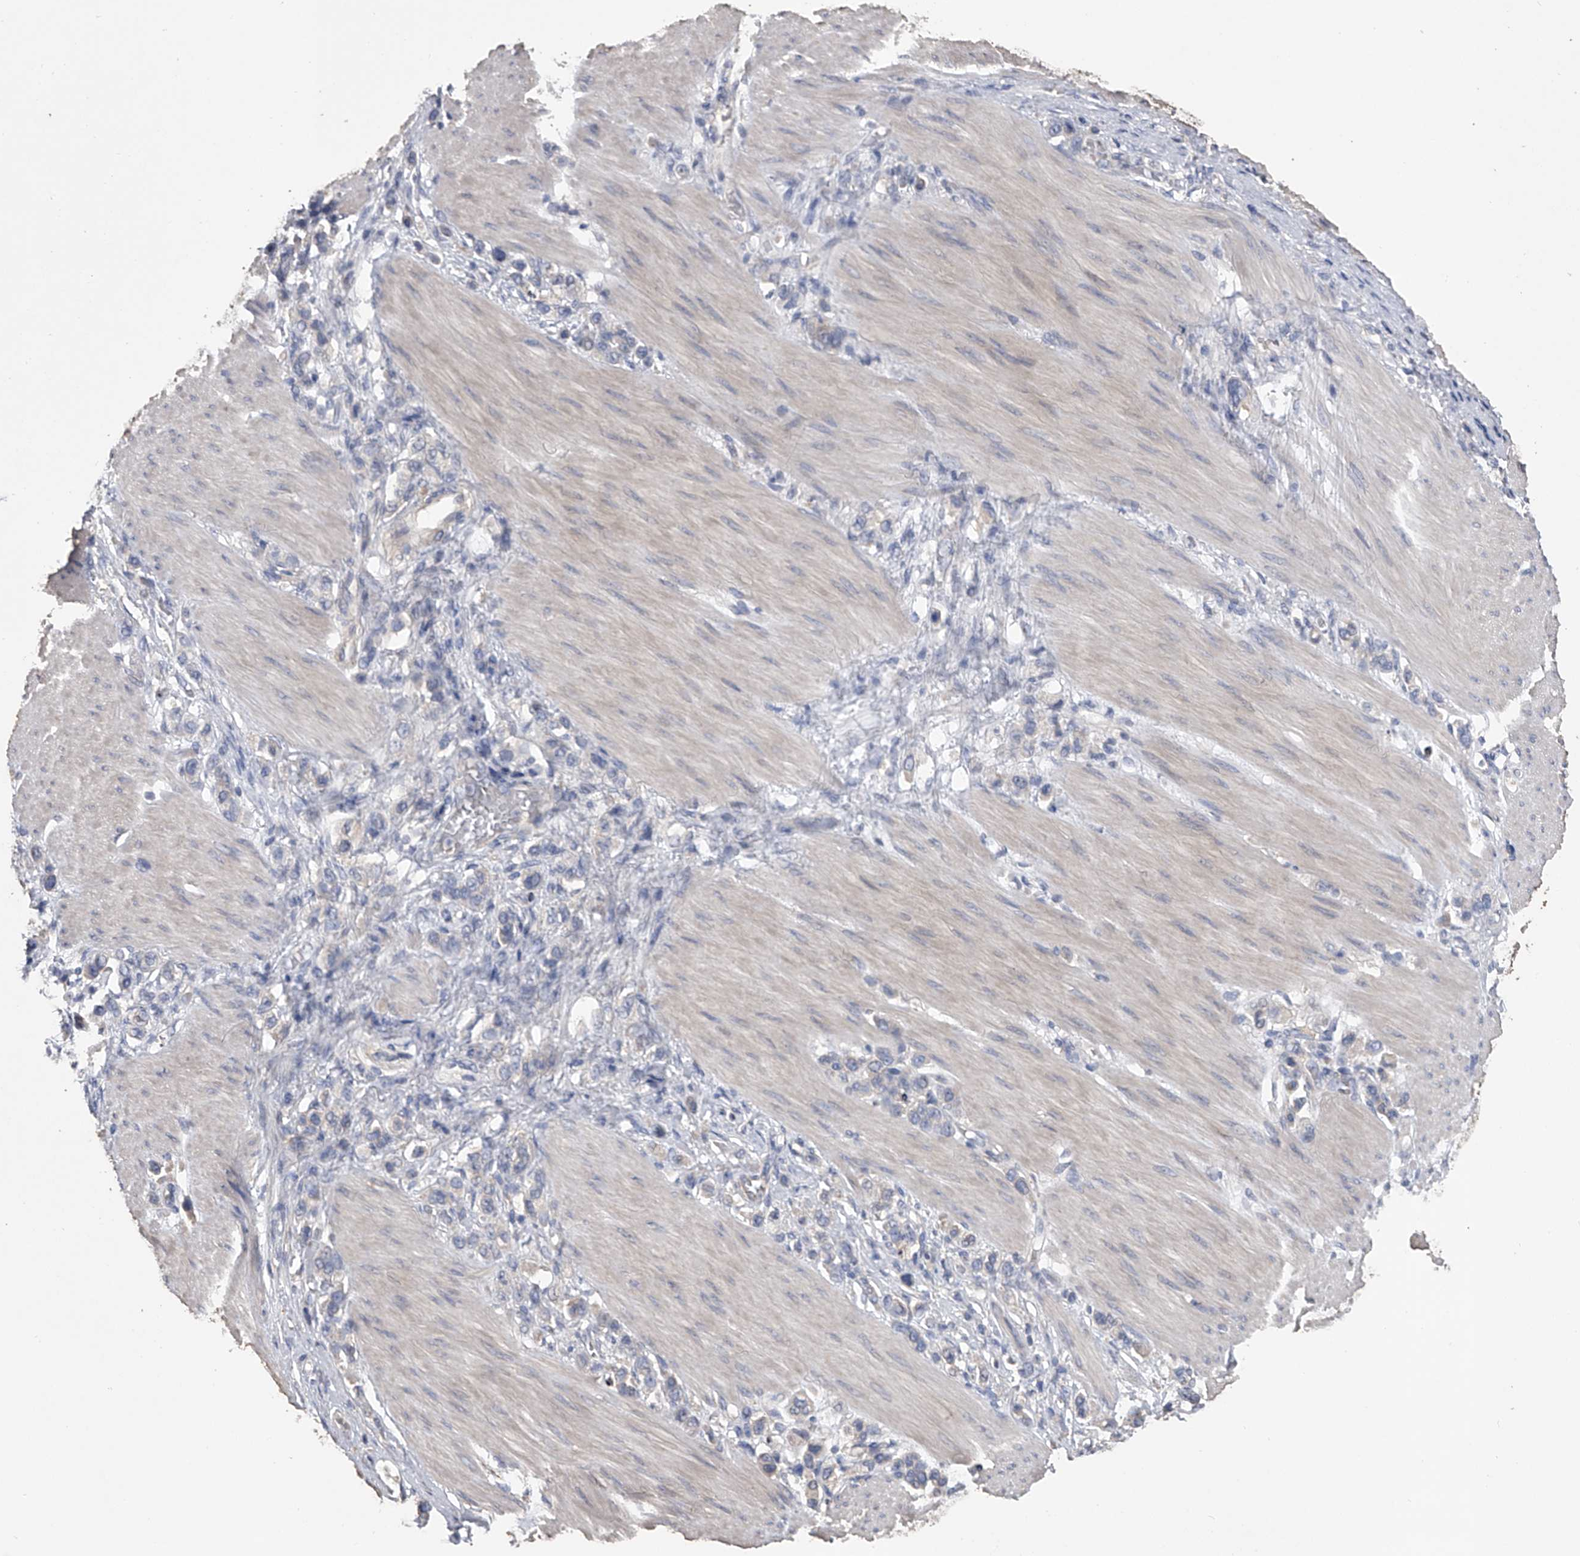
{"staining": {"intensity": "negative", "quantity": "none", "location": "none"}, "tissue": "stomach cancer", "cell_type": "Tumor cells", "image_type": "cancer", "snomed": [{"axis": "morphology", "description": "Adenocarcinoma, NOS"}, {"axis": "topography", "description": "Stomach"}], "caption": "High power microscopy histopathology image of an immunohistochemistry (IHC) histopathology image of stomach adenocarcinoma, revealing no significant positivity in tumor cells. (Immunohistochemistry, brightfield microscopy, high magnification).", "gene": "ZNF343", "patient": {"sex": "female", "age": 65}}